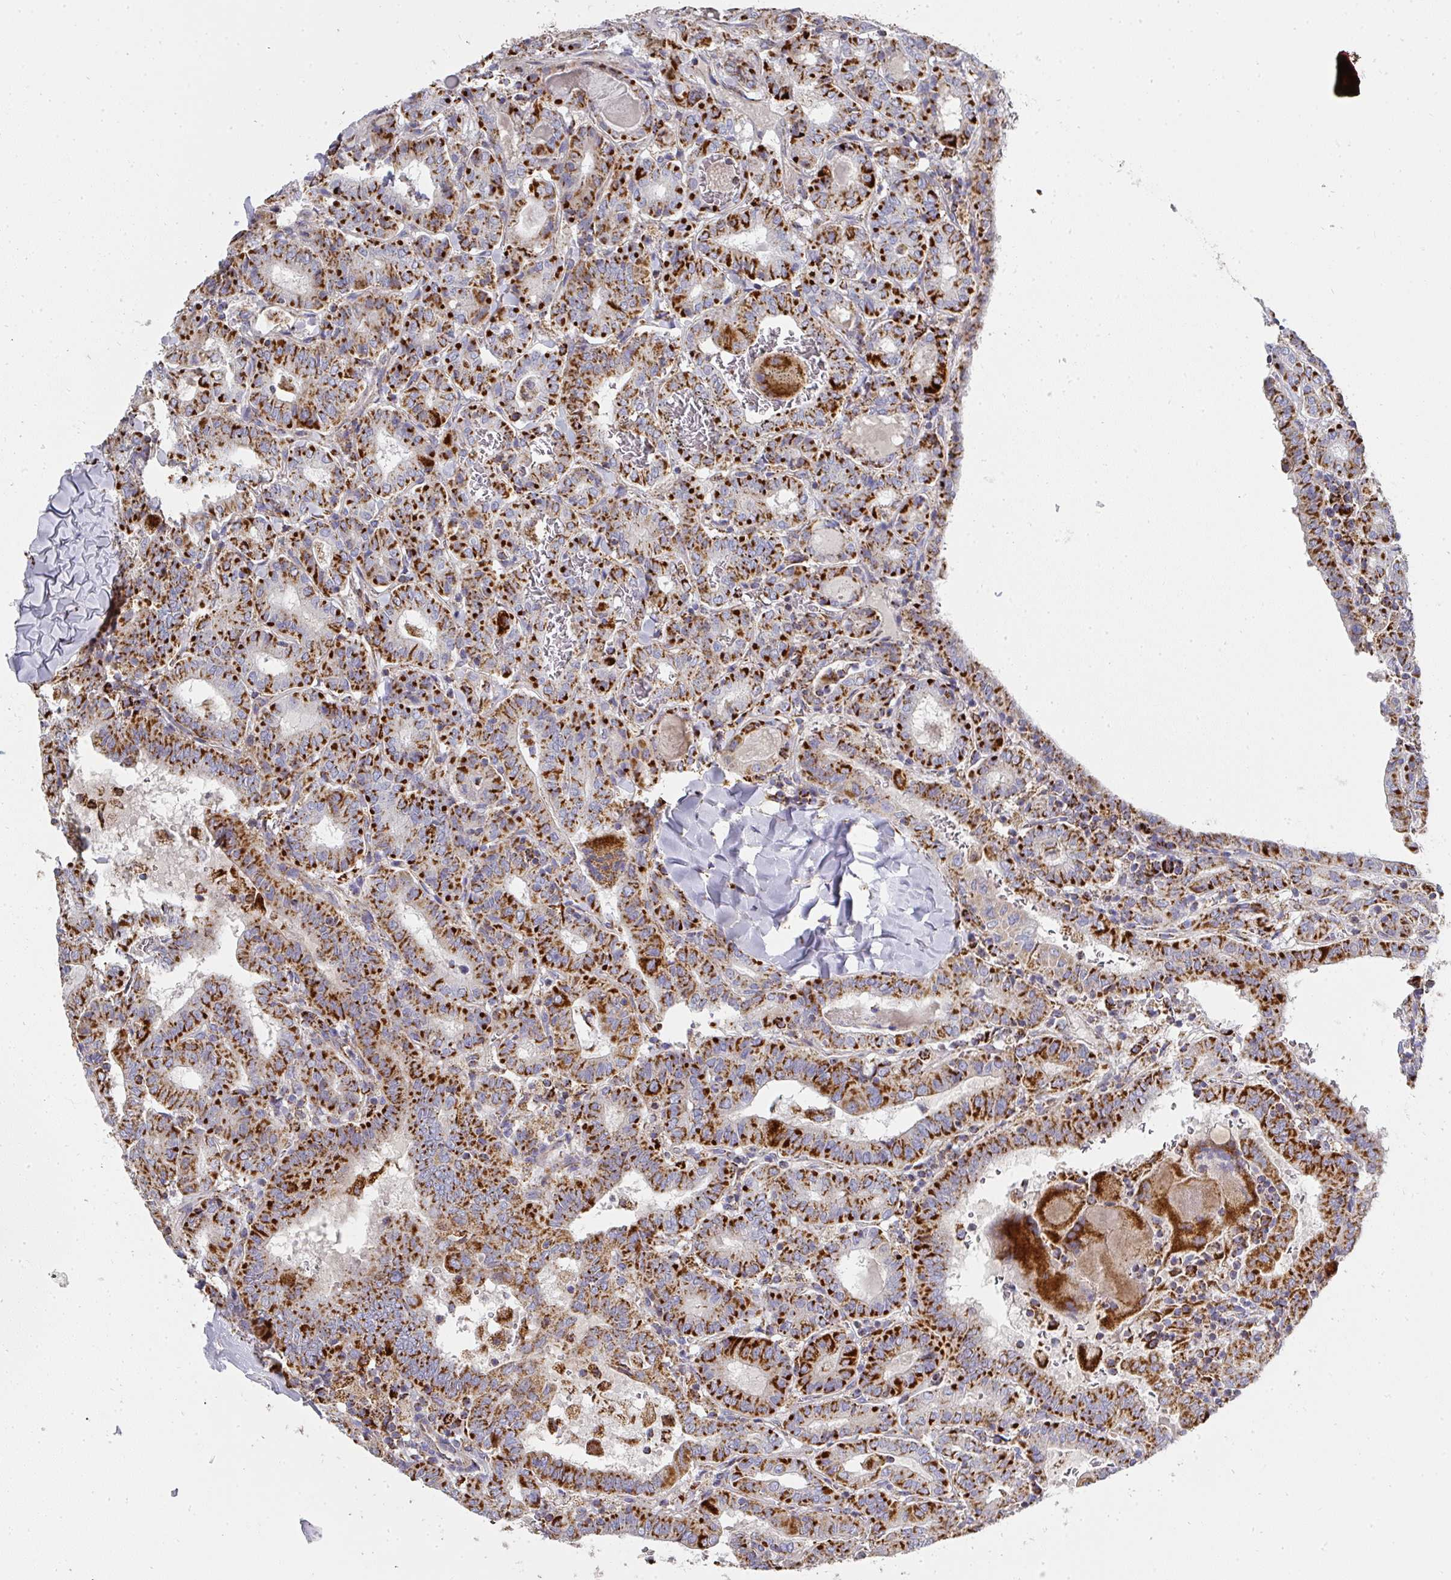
{"staining": {"intensity": "strong", "quantity": ">75%", "location": "cytoplasmic/membranous"}, "tissue": "thyroid cancer", "cell_type": "Tumor cells", "image_type": "cancer", "snomed": [{"axis": "morphology", "description": "Papillary adenocarcinoma, NOS"}, {"axis": "topography", "description": "Thyroid gland"}], "caption": "Human thyroid papillary adenocarcinoma stained with a brown dye reveals strong cytoplasmic/membranous positive positivity in approximately >75% of tumor cells.", "gene": "UQCRFS1", "patient": {"sex": "female", "age": 72}}